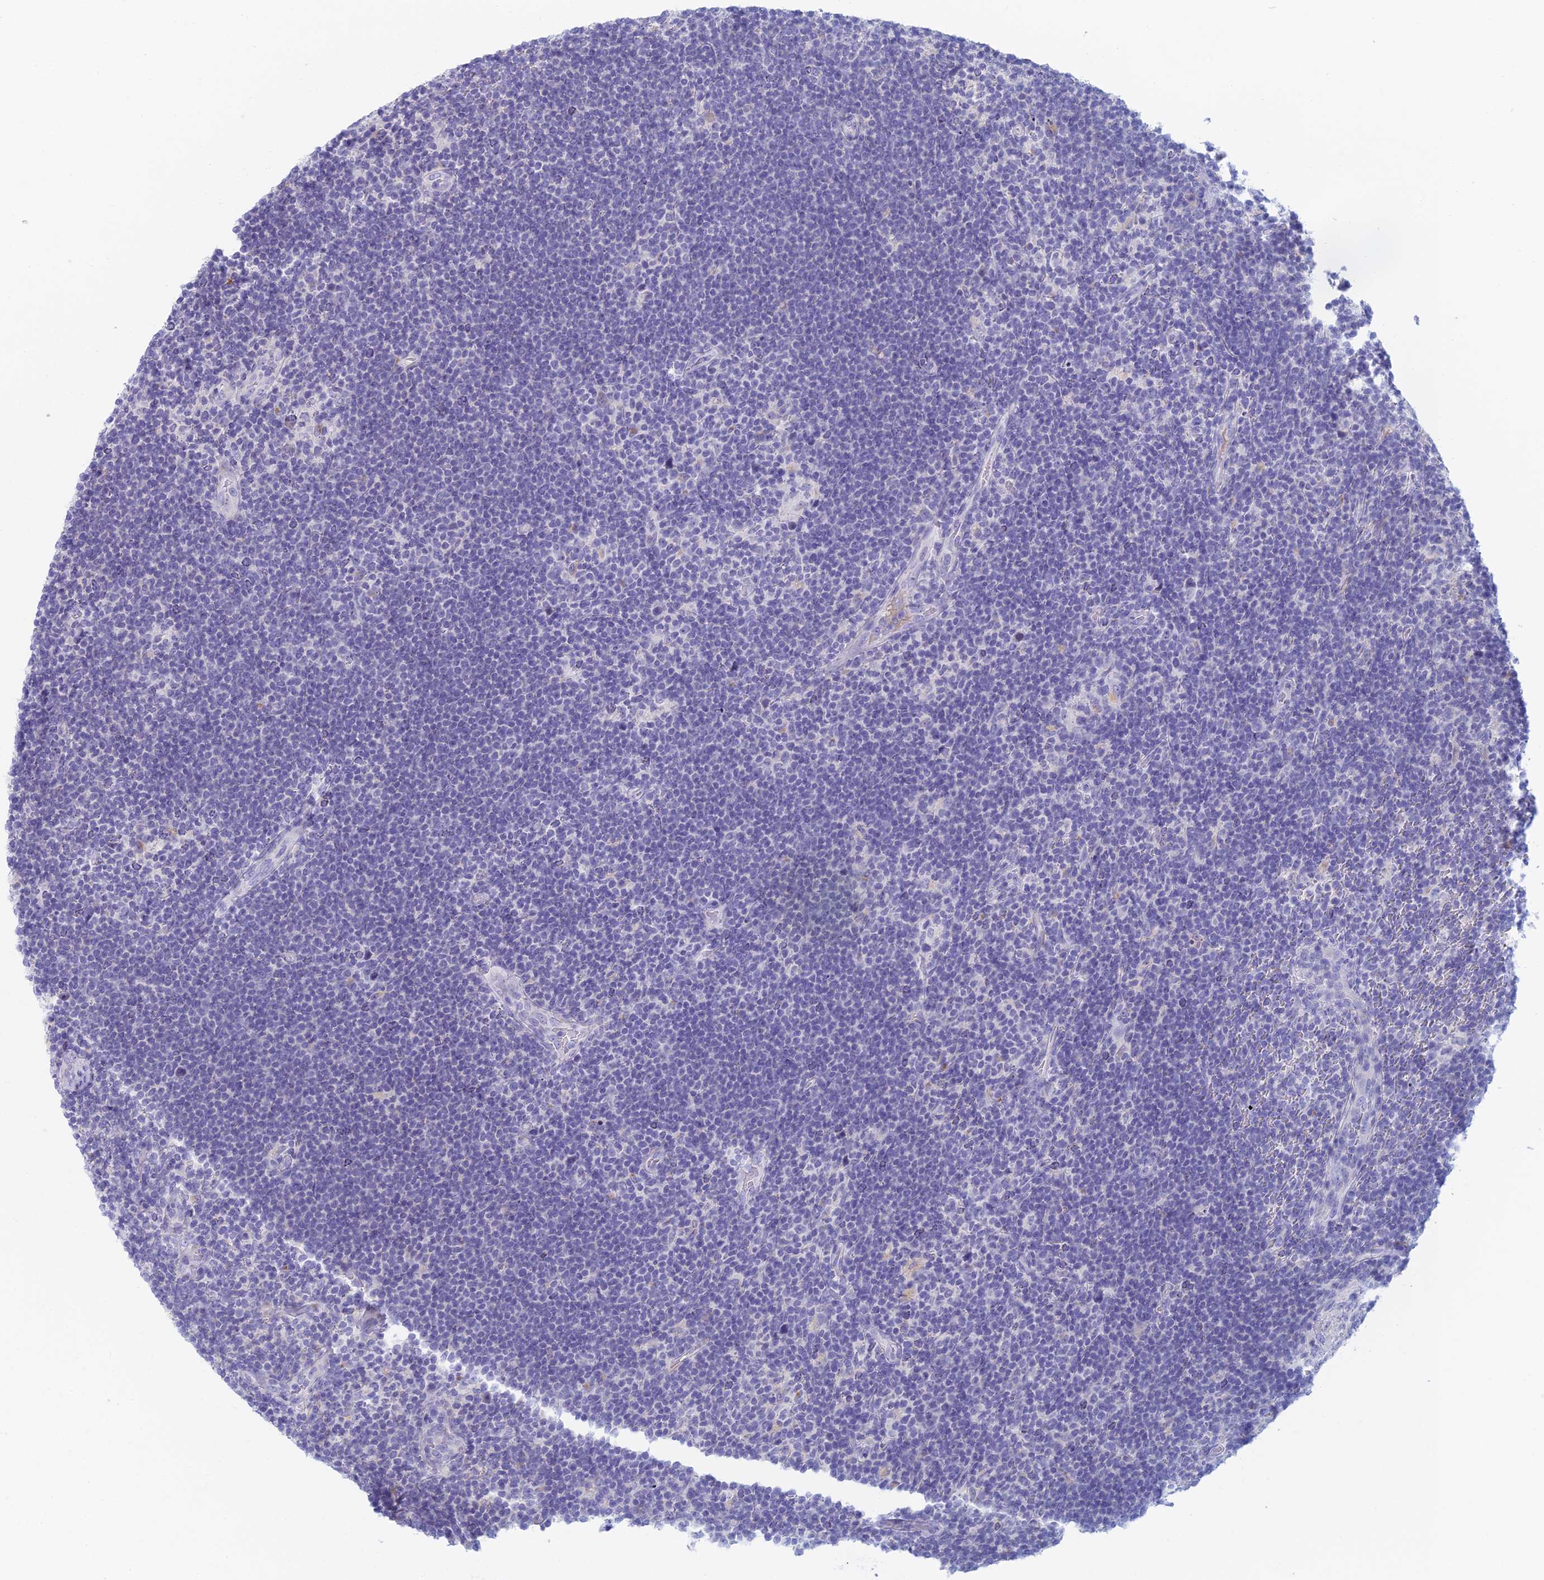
{"staining": {"intensity": "negative", "quantity": "none", "location": "none"}, "tissue": "lymphoma", "cell_type": "Tumor cells", "image_type": "cancer", "snomed": [{"axis": "morphology", "description": "Hodgkin's disease, NOS"}, {"axis": "topography", "description": "Lymph node"}], "caption": "A photomicrograph of human lymphoma is negative for staining in tumor cells. Brightfield microscopy of immunohistochemistry (IHC) stained with DAB (brown) and hematoxylin (blue), captured at high magnification.", "gene": "FERD3L", "patient": {"sex": "female", "age": 57}}